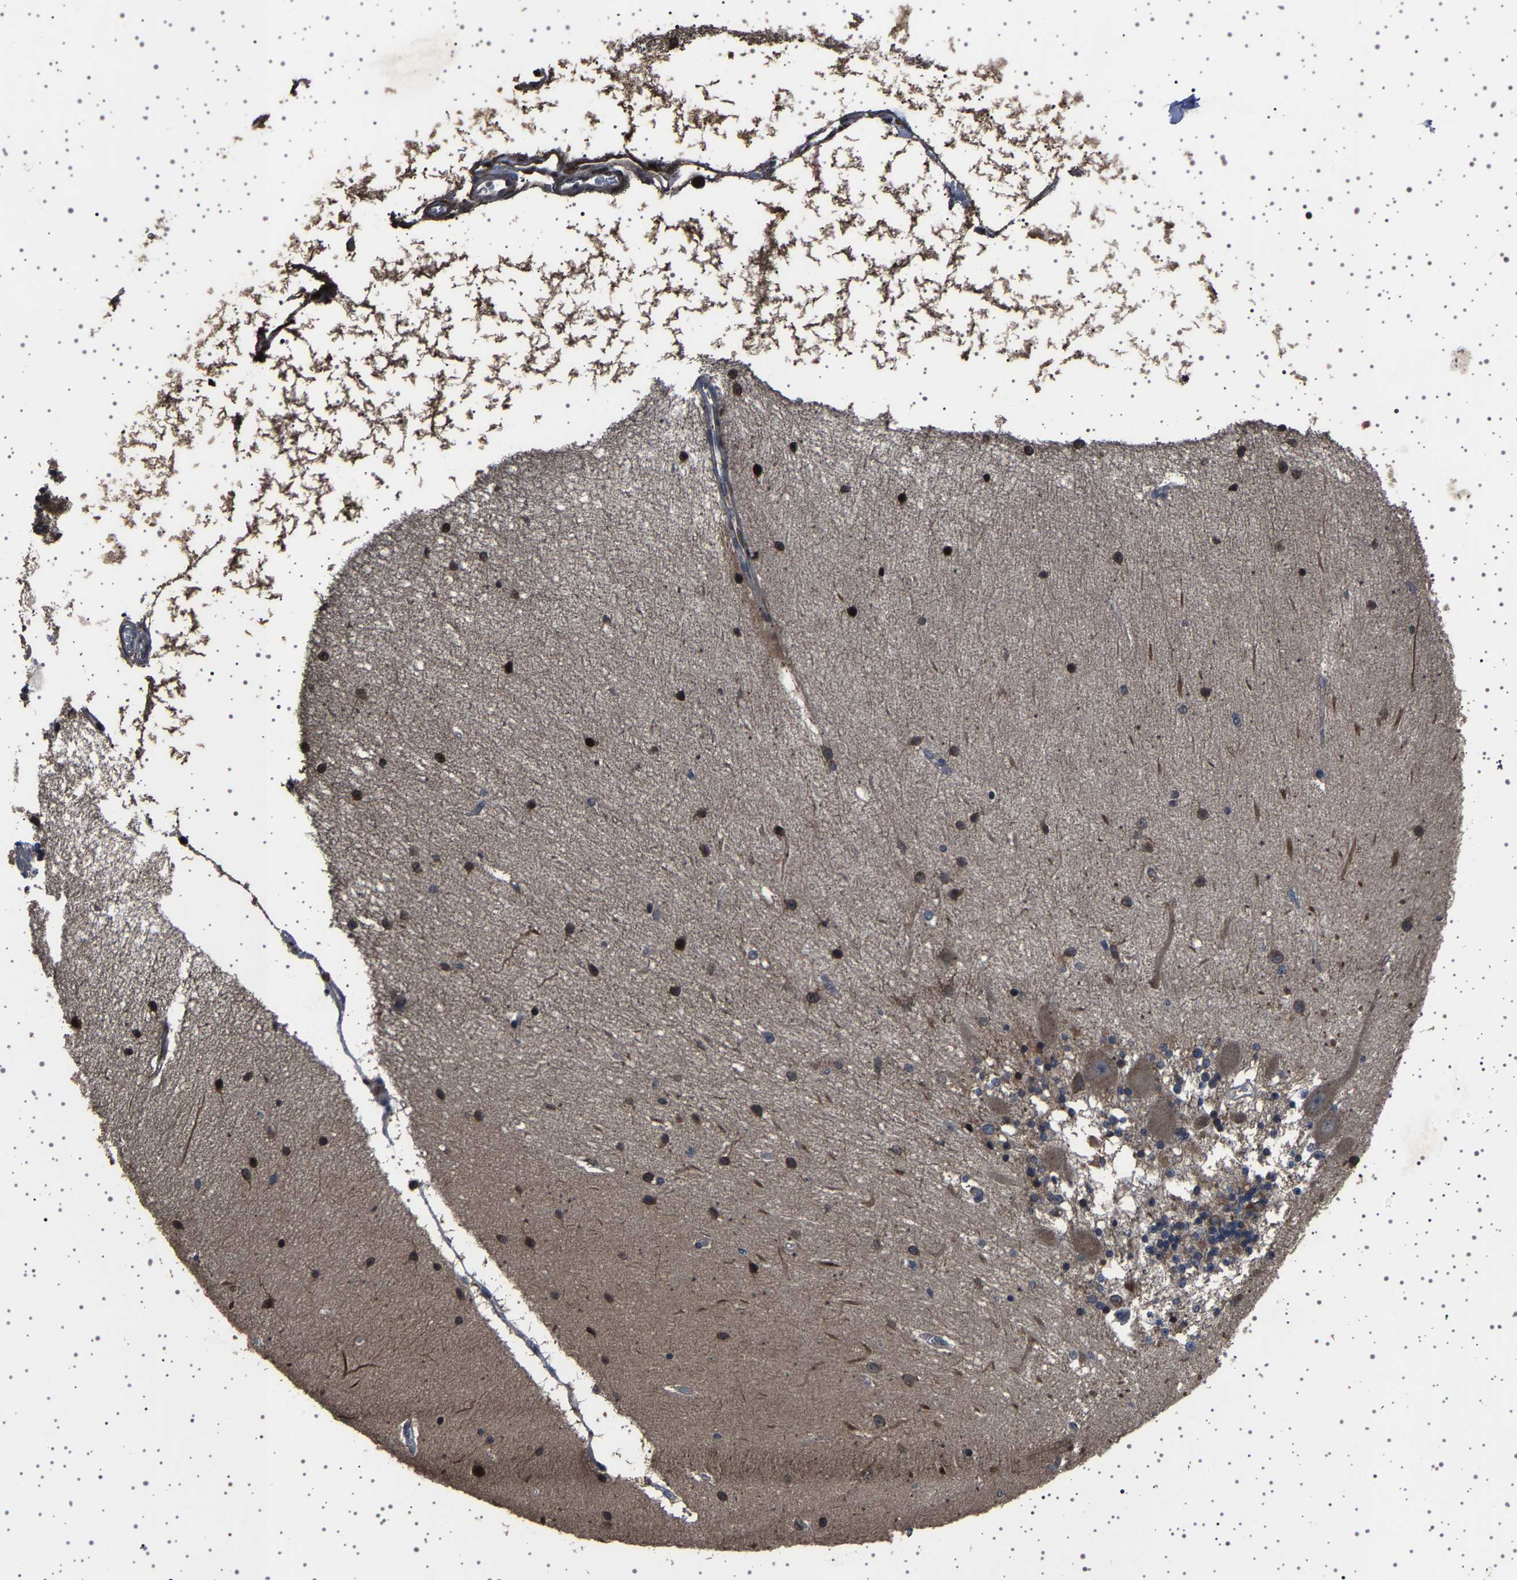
{"staining": {"intensity": "weak", "quantity": "<25%", "location": "cytoplasmic/membranous"}, "tissue": "cerebellum", "cell_type": "Cells in granular layer", "image_type": "normal", "snomed": [{"axis": "morphology", "description": "Normal tissue, NOS"}, {"axis": "topography", "description": "Cerebellum"}], "caption": "DAB immunohistochemical staining of normal cerebellum demonstrates no significant staining in cells in granular layer. Nuclei are stained in blue.", "gene": "NCKAP1", "patient": {"sex": "female", "age": 54}}